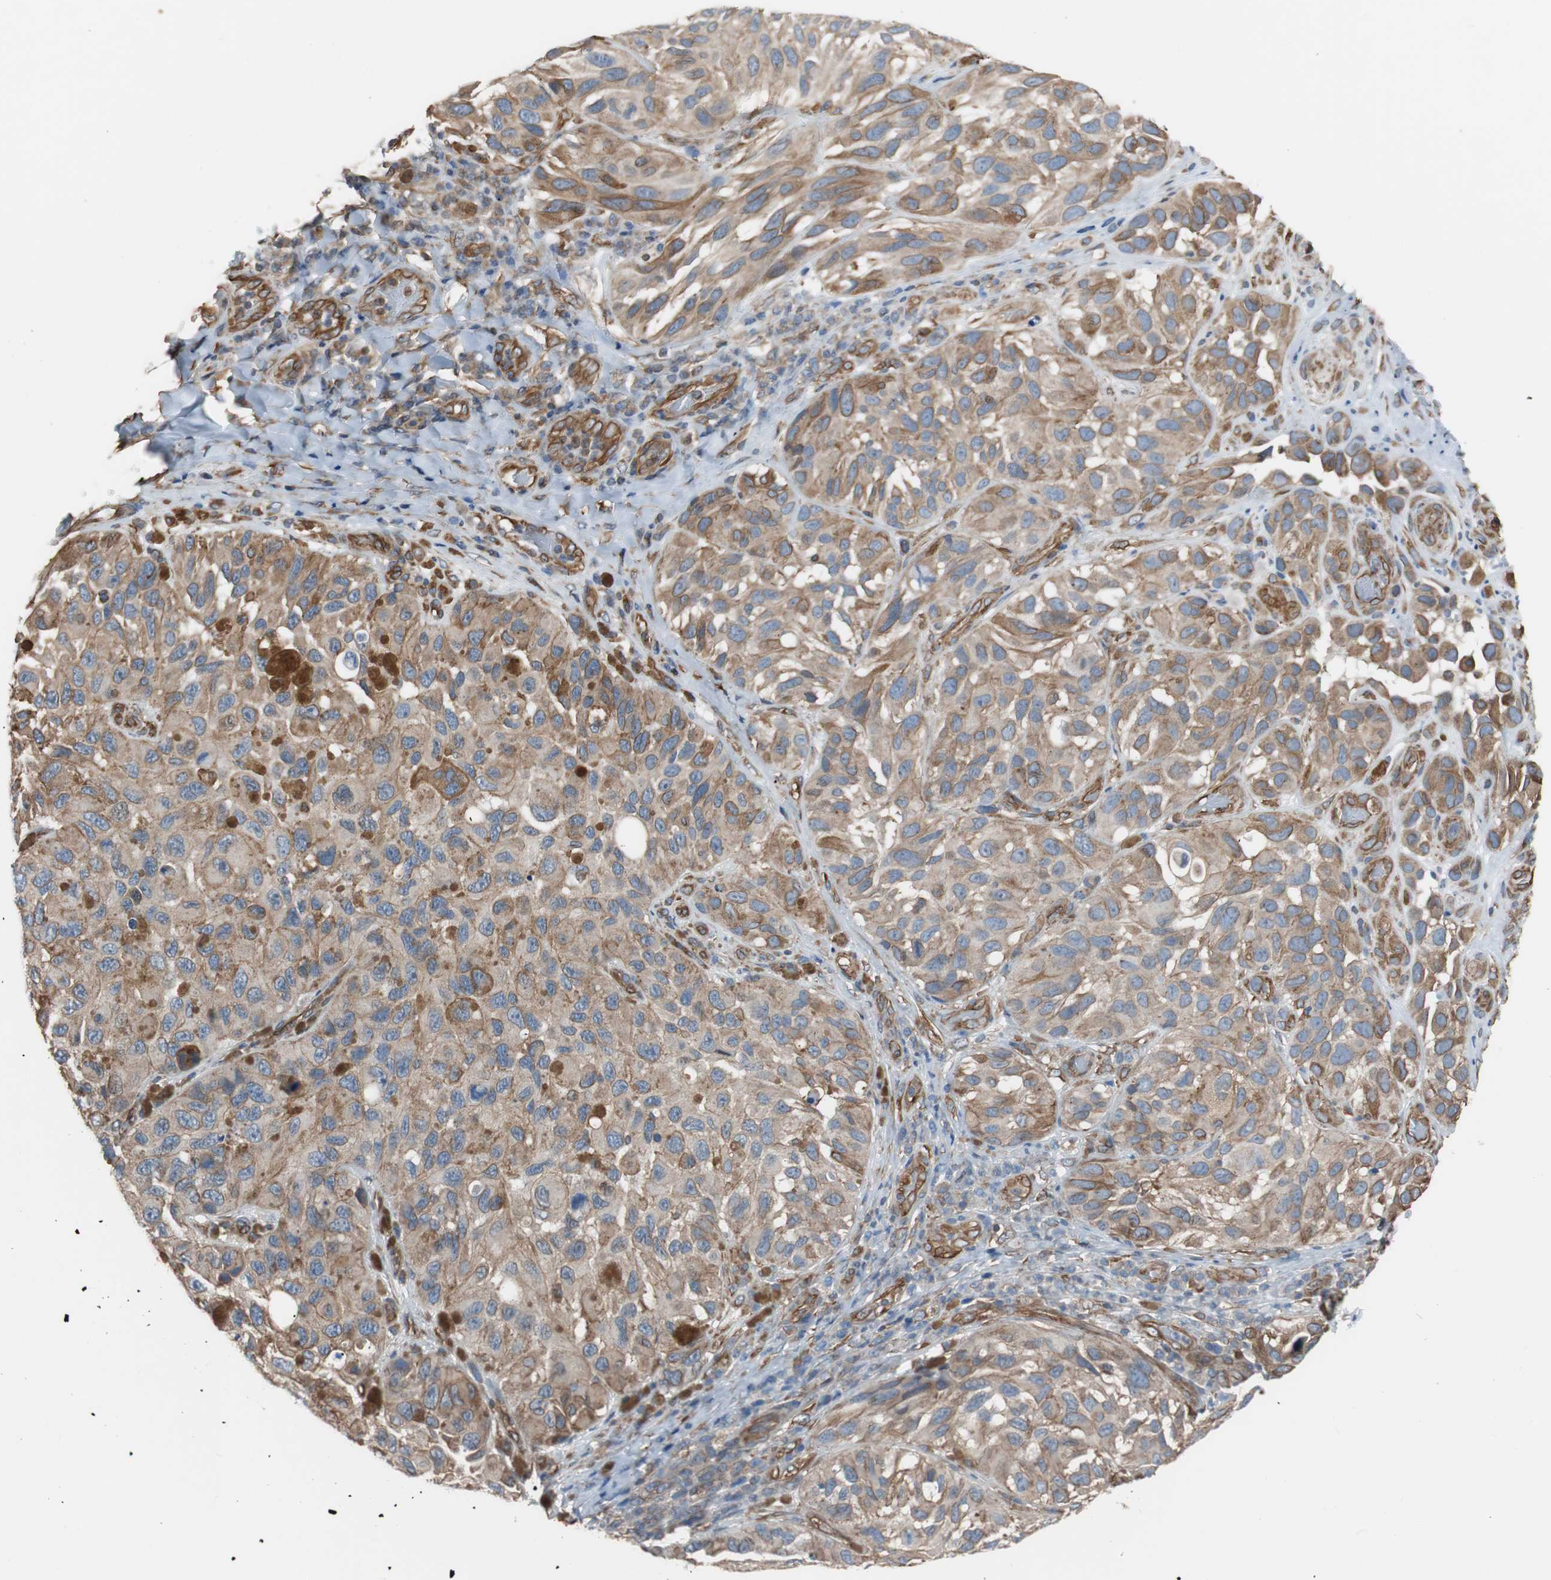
{"staining": {"intensity": "moderate", "quantity": "25%-75%", "location": "cytoplasmic/membranous"}, "tissue": "melanoma", "cell_type": "Tumor cells", "image_type": "cancer", "snomed": [{"axis": "morphology", "description": "Malignant melanoma, NOS"}, {"axis": "topography", "description": "Skin"}], "caption": "Immunohistochemical staining of human malignant melanoma displays medium levels of moderate cytoplasmic/membranous protein staining in about 25%-75% of tumor cells.", "gene": "KIF3B", "patient": {"sex": "female", "age": 73}}